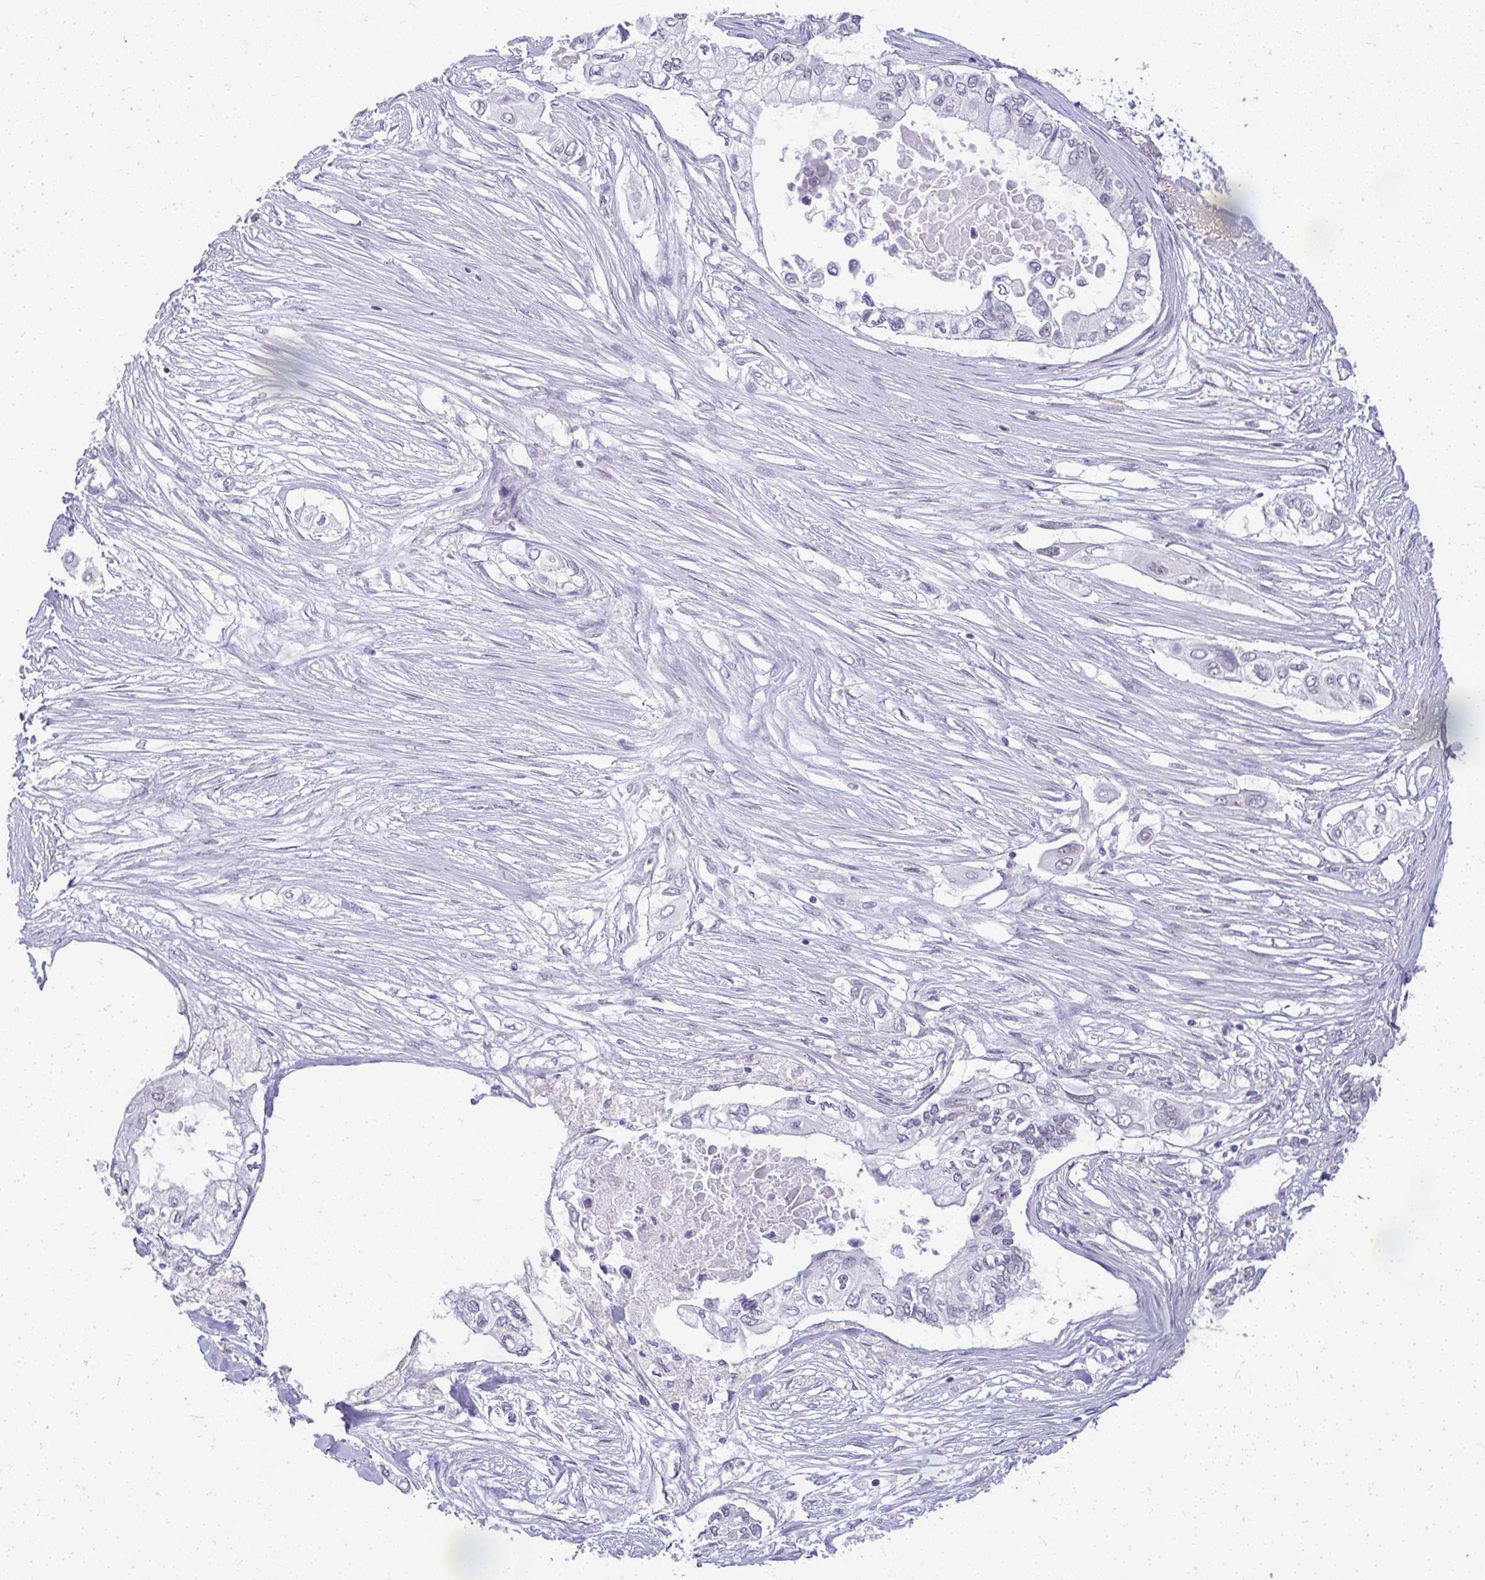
{"staining": {"intensity": "negative", "quantity": "none", "location": "none"}, "tissue": "pancreatic cancer", "cell_type": "Tumor cells", "image_type": "cancer", "snomed": [{"axis": "morphology", "description": "Adenocarcinoma, NOS"}, {"axis": "topography", "description": "Pancreas"}], "caption": "An immunohistochemistry histopathology image of pancreatic cancer (adenocarcinoma) is shown. There is no staining in tumor cells of pancreatic cancer (adenocarcinoma). Nuclei are stained in blue.", "gene": "TEX33", "patient": {"sex": "female", "age": 63}}